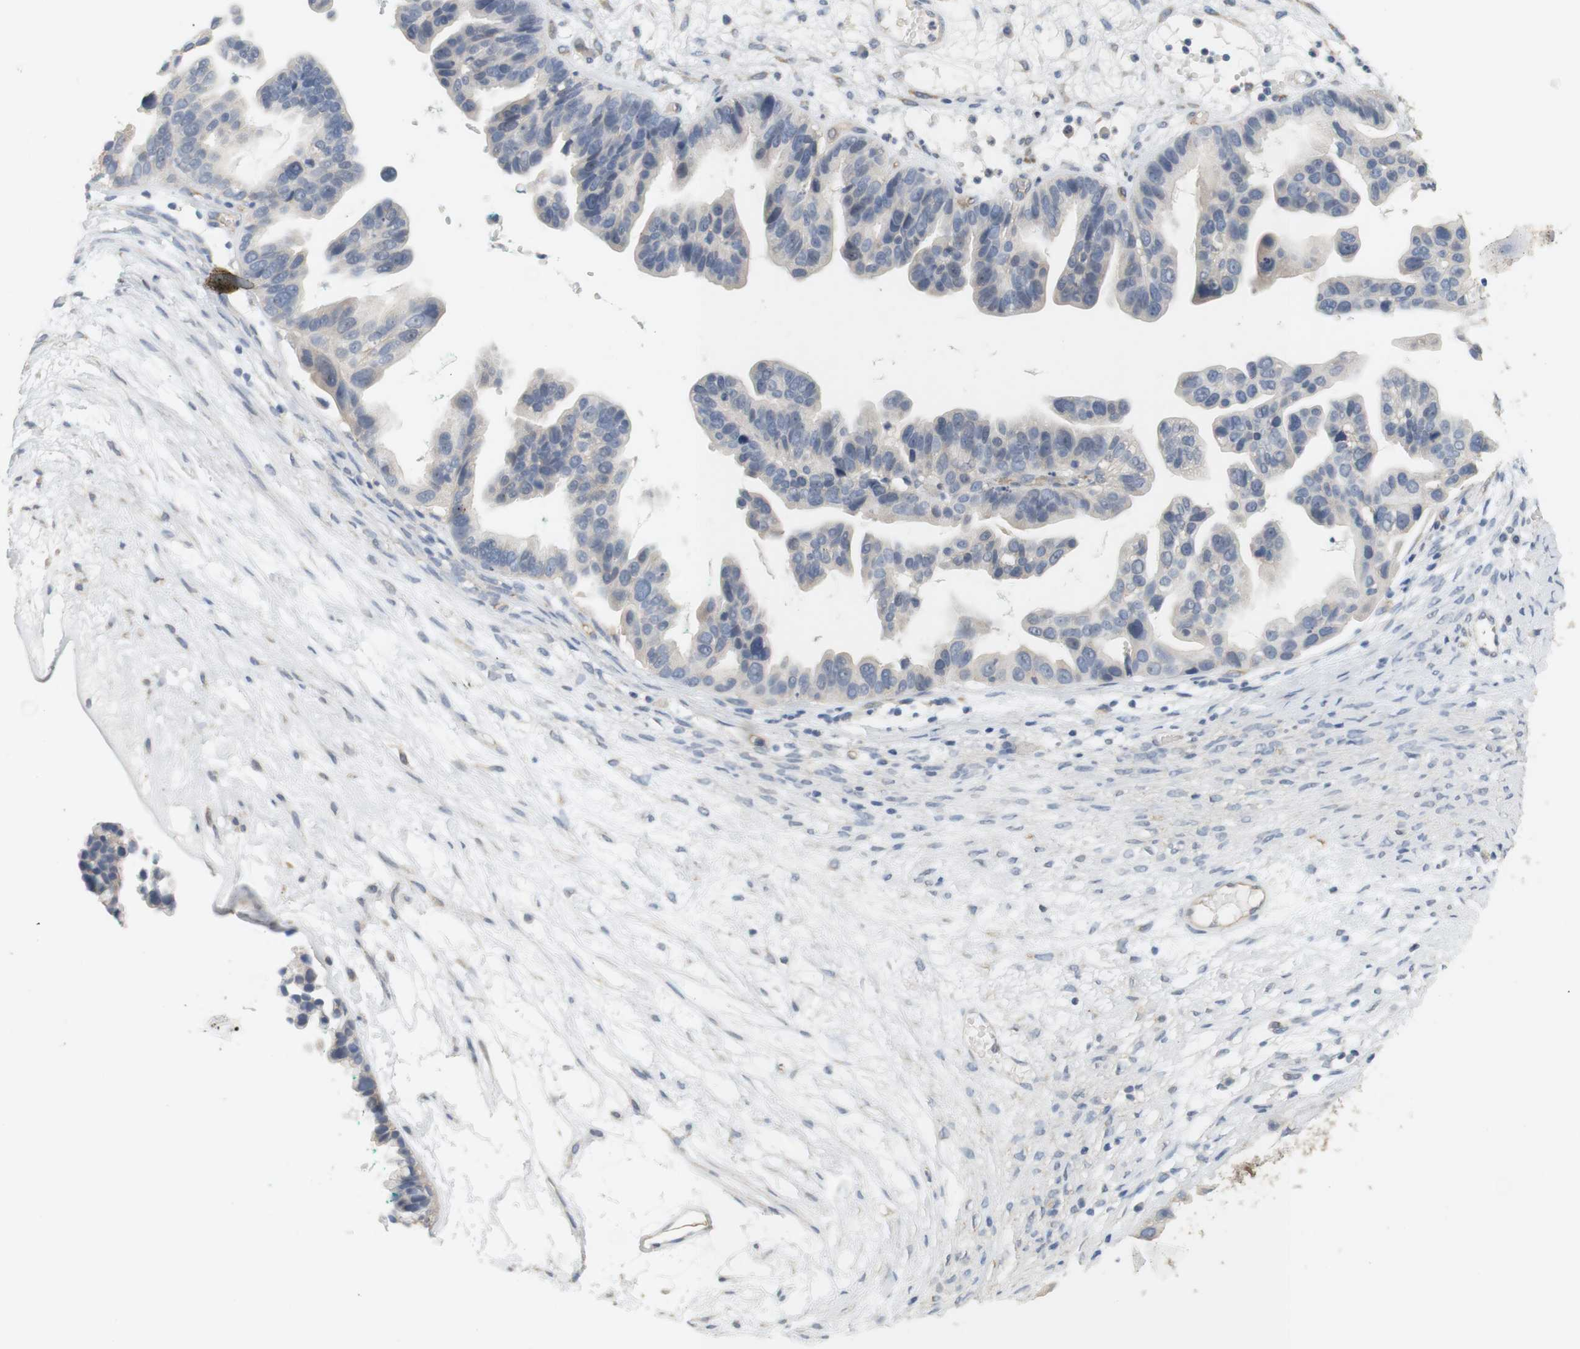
{"staining": {"intensity": "negative", "quantity": "none", "location": "none"}, "tissue": "ovarian cancer", "cell_type": "Tumor cells", "image_type": "cancer", "snomed": [{"axis": "morphology", "description": "Cystadenocarcinoma, serous, NOS"}, {"axis": "topography", "description": "Ovary"}], "caption": "Immunohistochemical staining of human ovarian cancer reveals no significant staining in tumor cells. (DAB immunohistochemistry (IHC), high magnification).", "gene": "OSR1", "patient": {"sex": "female", "age": 56}}